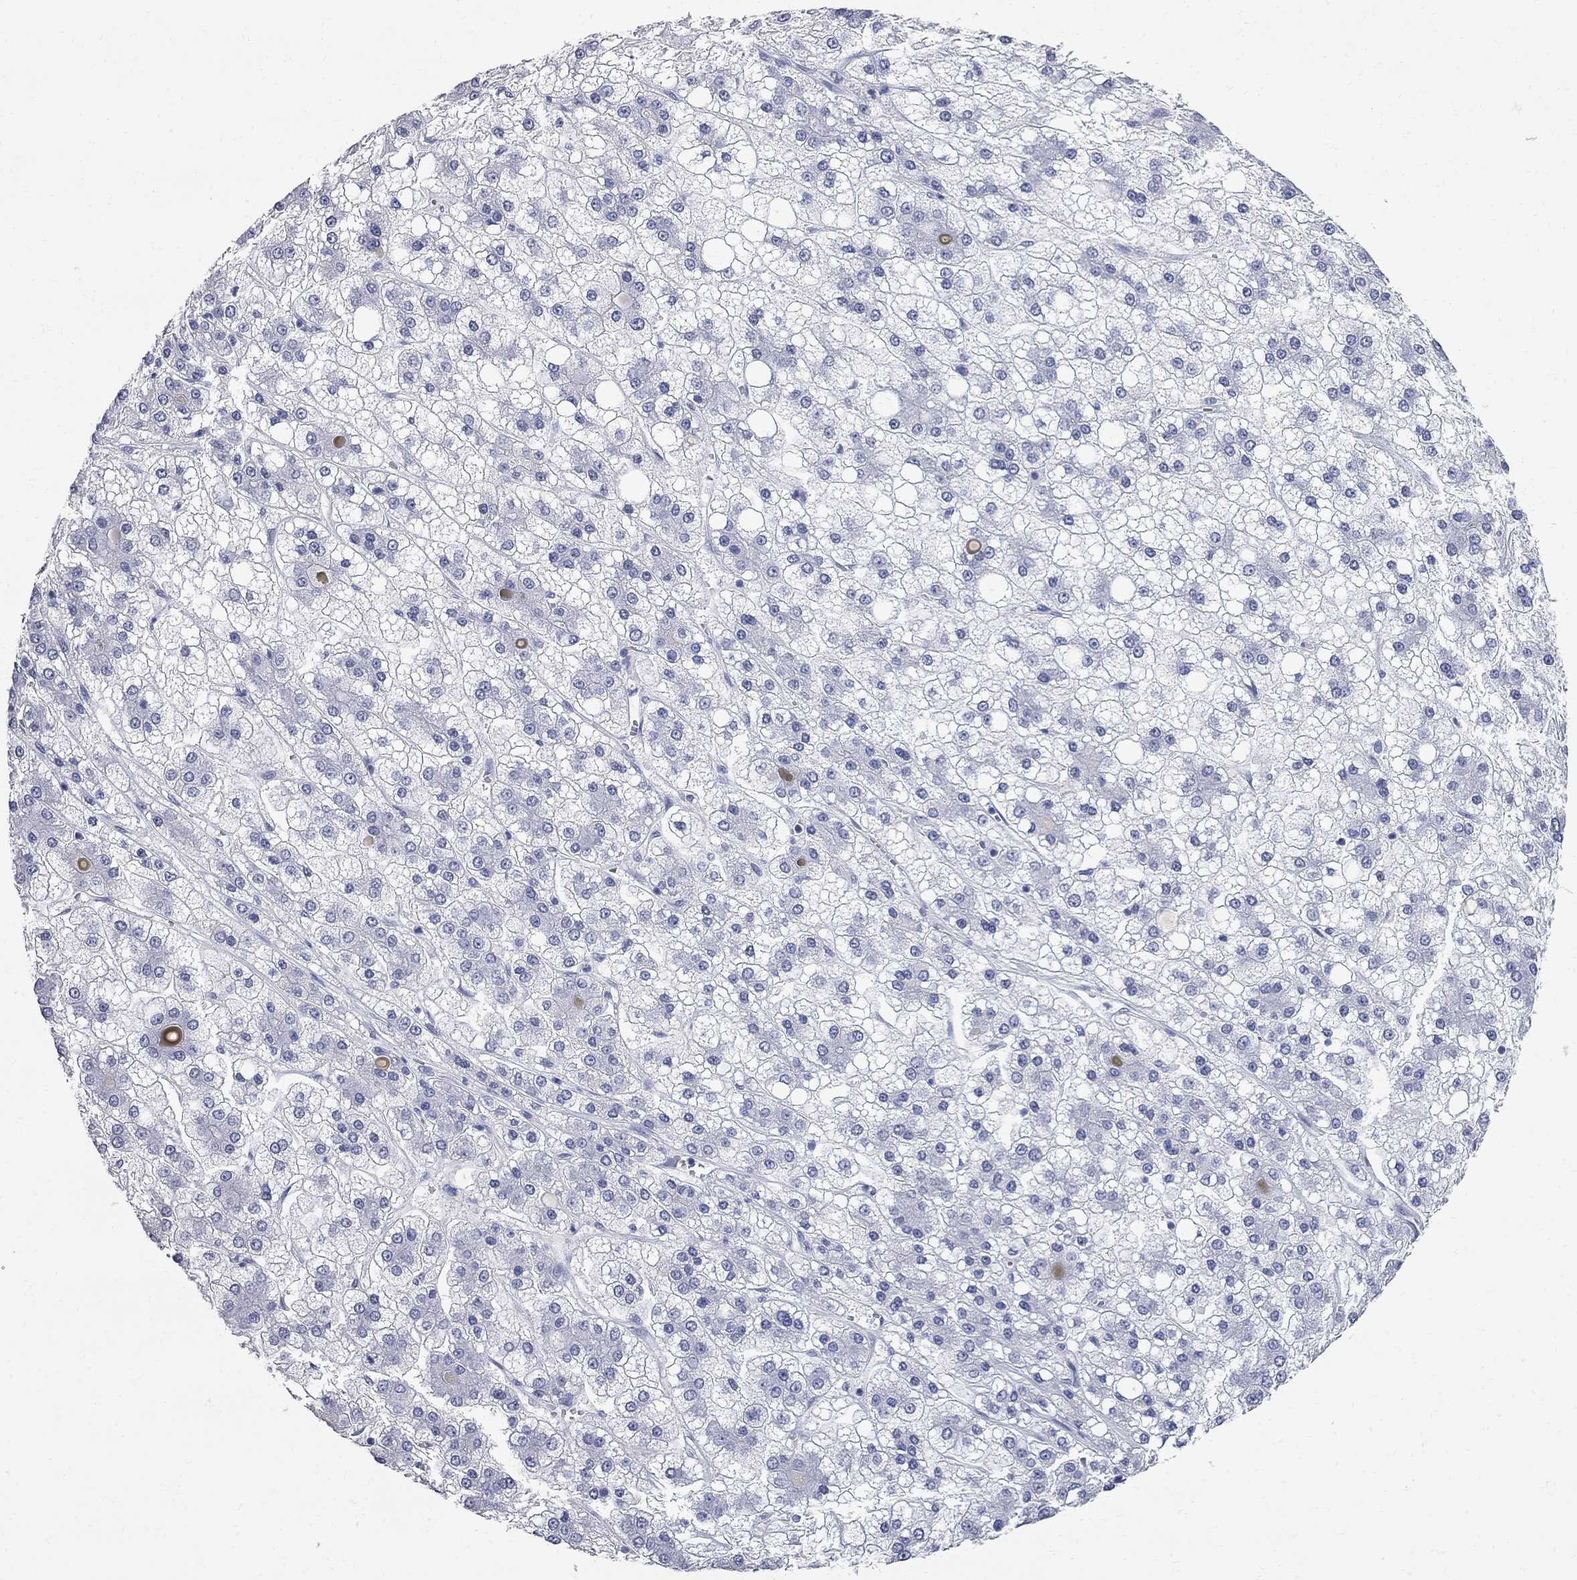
{"staining": {"intensity": "negative", "quantity": "none", "location": "none"}, "tissue": "liver cancer", "cell_type": "Tumor cells", "image_type": "cancer", "snomed": [{"axis": "morphology", "description": "Carcinoma, Hepatocellular, NOS"}, {"axis": "topography", "description": "Liver"}], "caption": "IHC histopathology image of liver hepatocellular carcinoma stained for a protein (brown), which shows no positivity in tumor cells.", "gene": "BPIFB1", "patient": {"sex": "male", "age": 73}}